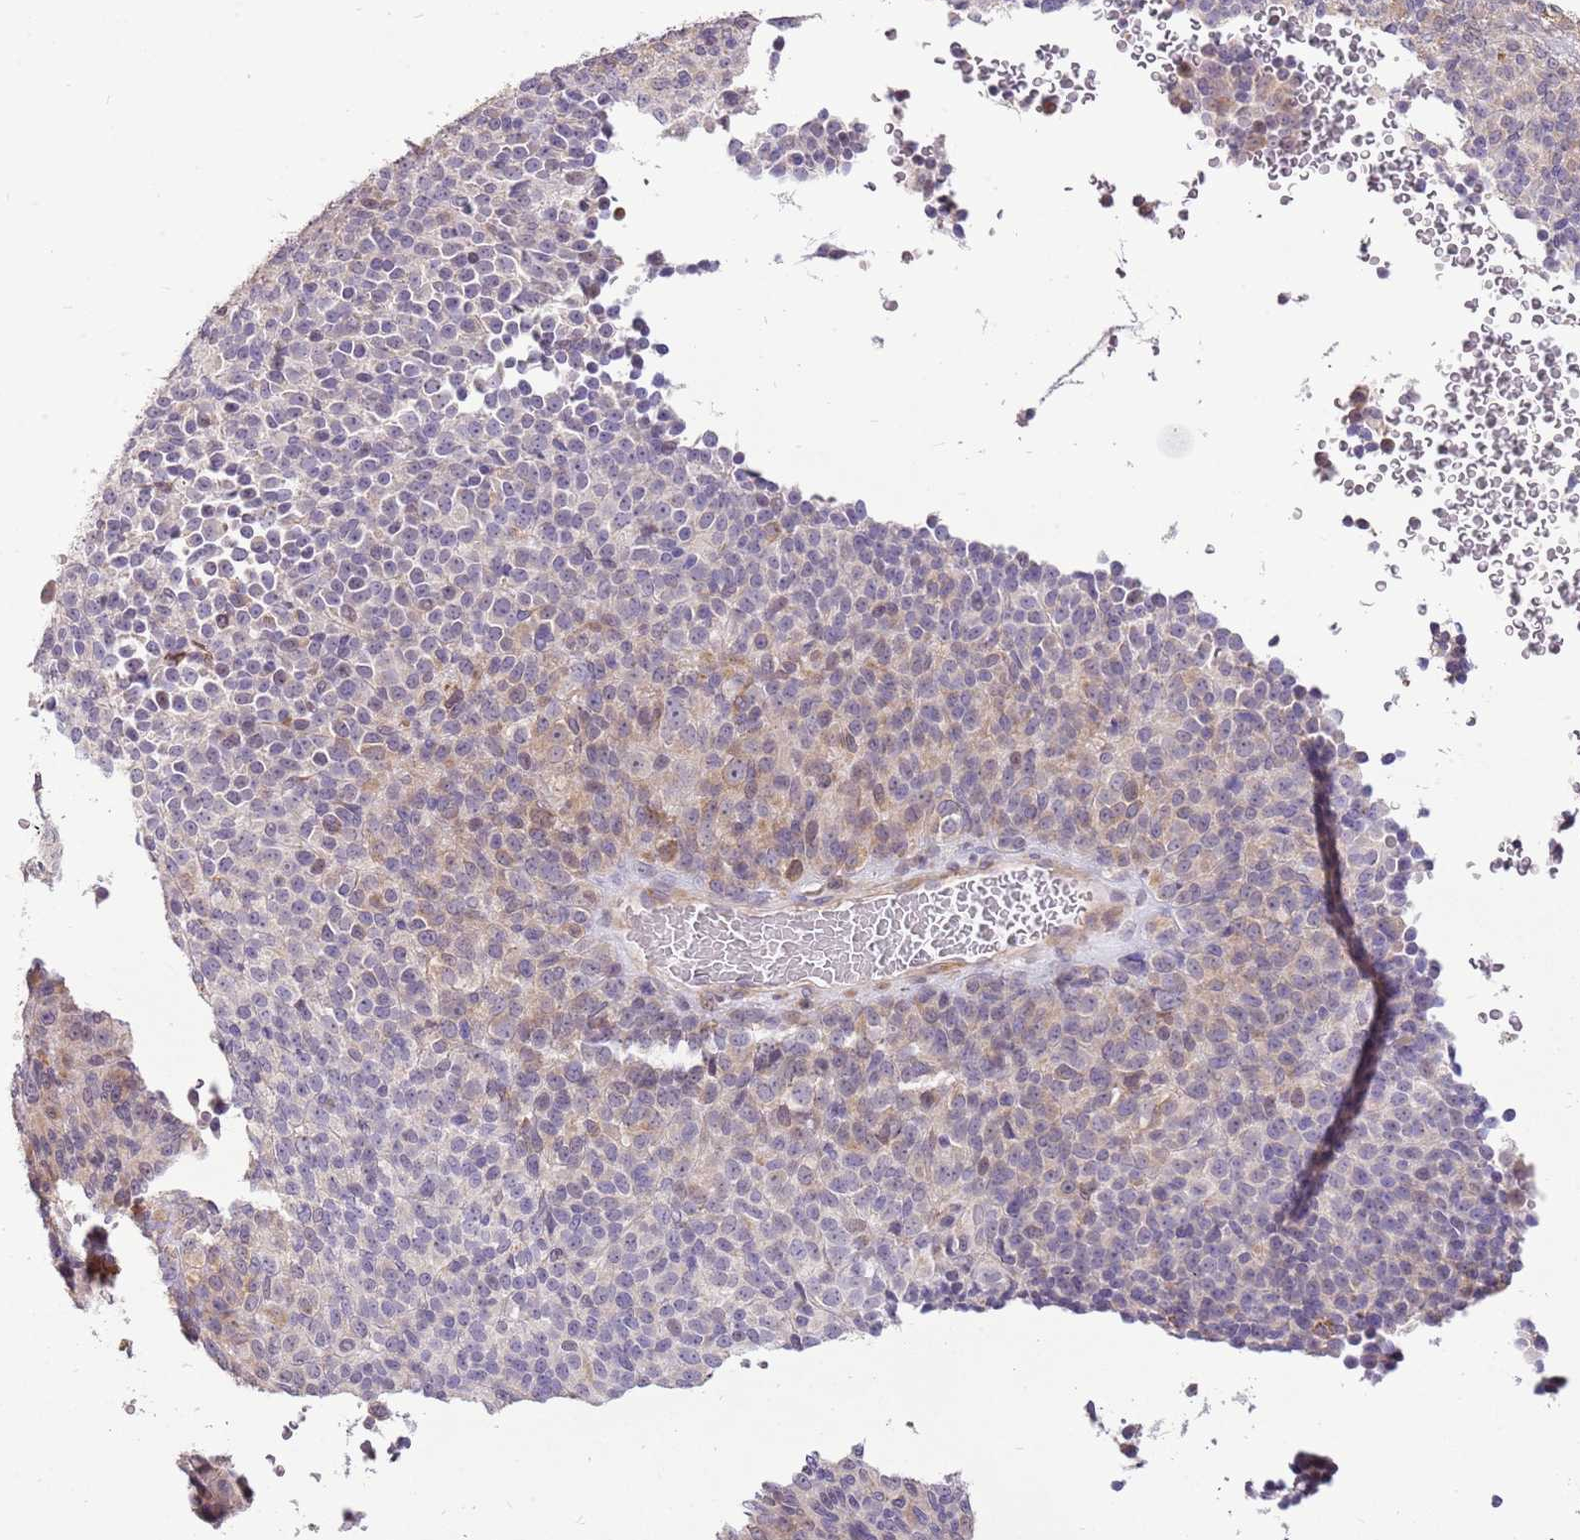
{"staining": {"intensity": "moderate", "quantity": "<25%", "location": "cytoplasmic/membranous"}, "tissue": "melanoma", "cell_type": "Tumor cells", "image_type": "cancer", "snomed": [{"axis": "morphology", "description": "Malignant melanoma, Metastatic site"}, {"axis": "topography", "description": "Brain"}], "caption": "Immunohistochemical staining of melanoma shows low levels of moderate cytoplasmic/membranous protein positivity in approximately <25% of tumor cells.", "gene": "UGGT2", "patient": {"sex": "female", "age": 56}}